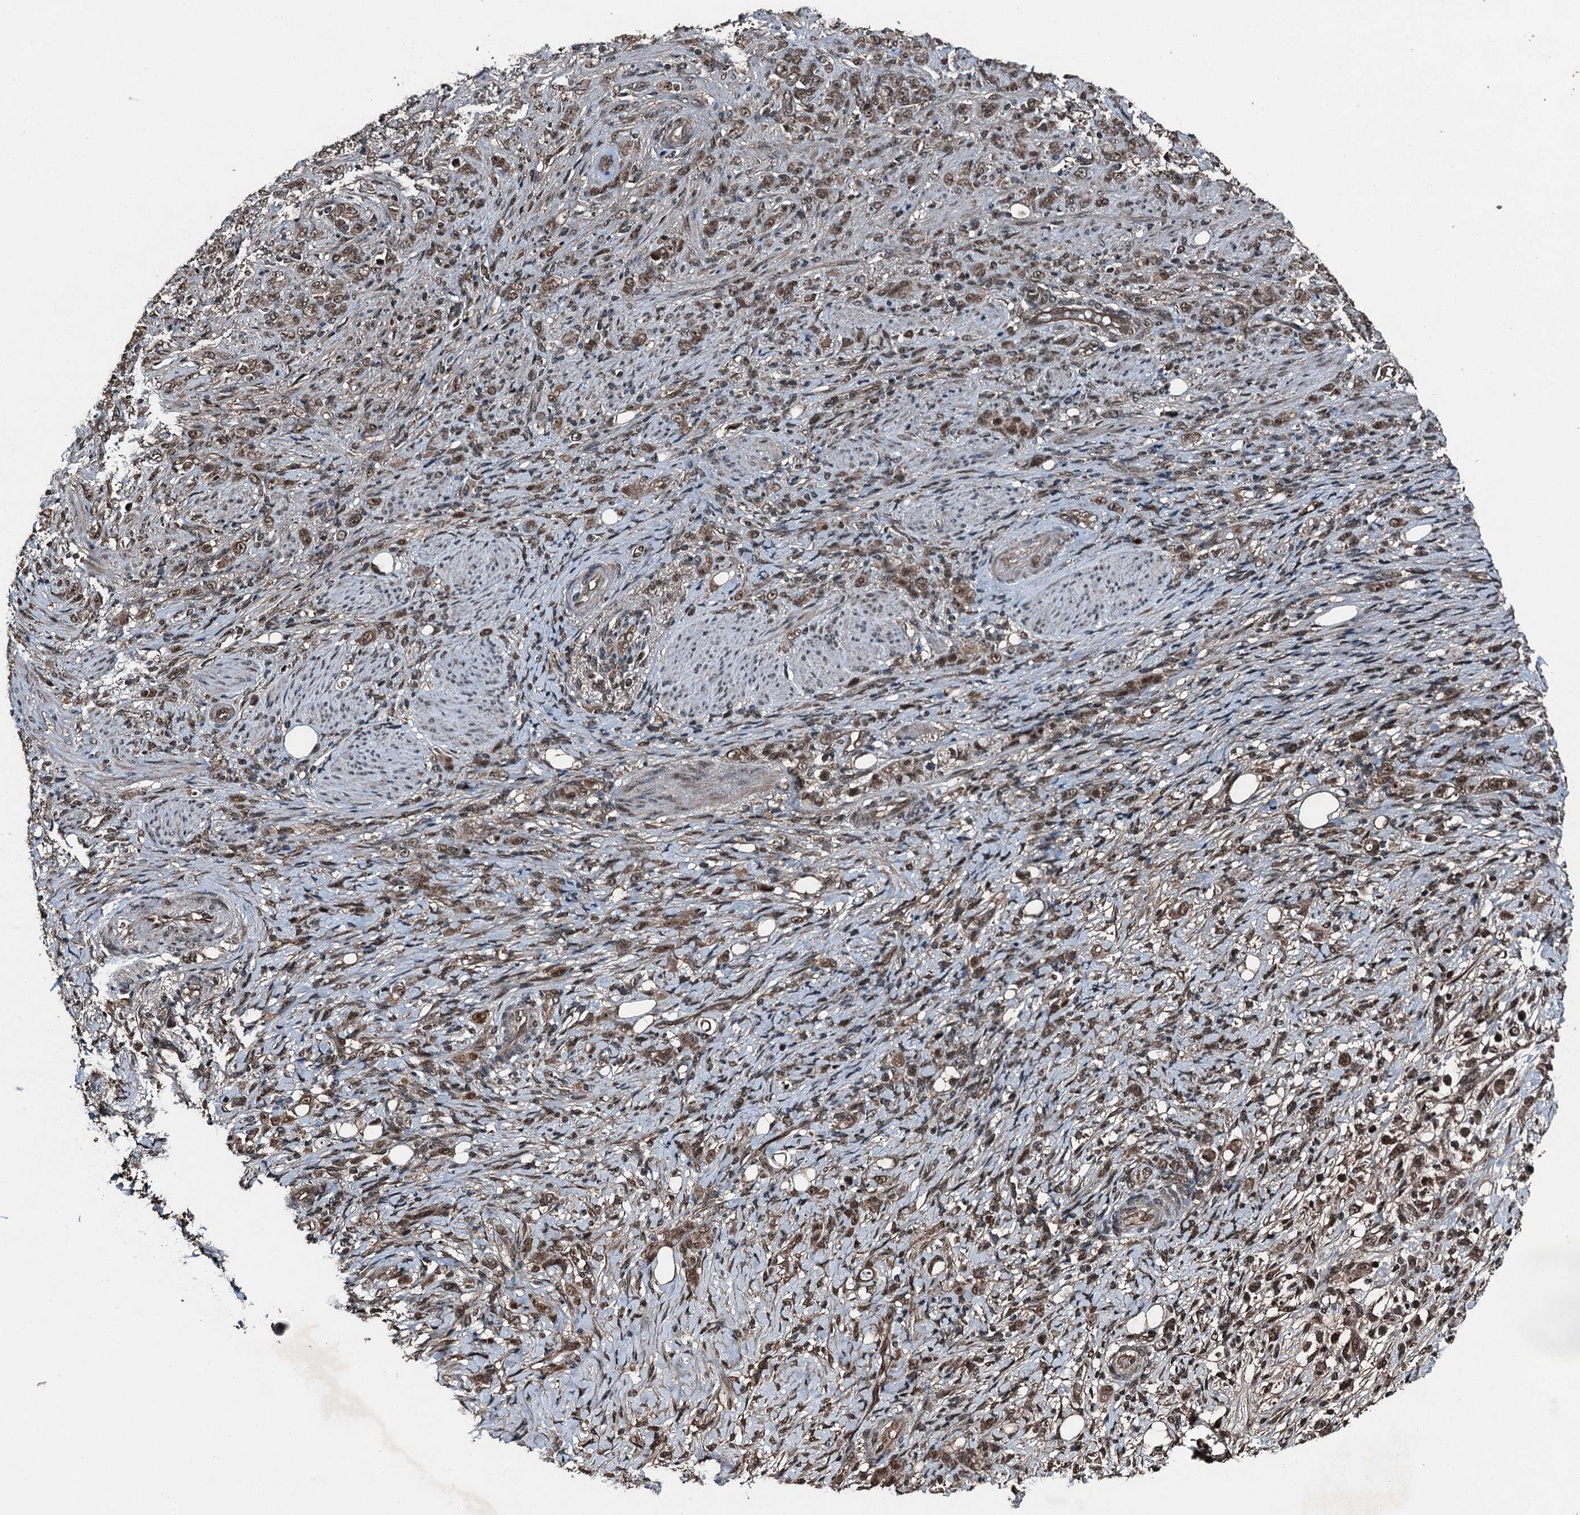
{"staining": {"intensity": "moderate", "quantity": ">75%", "location": "nuclear"}, "tissue": "stomach cancer", "cell_type": "Tumor cells", "image_type": "cancer", "snomed": [{"axis": "morphology", "description": "Adenocarcinoma, NOS"}, {"axis": "topography", "description": "Stomach"}], "caption": "Protein staining by immunohistochemistry shows moderate nuclear staining in about >75% of tumor cells in stomach cancer. (brown staining indicates protein expression, while blue staining denotes nuclei).", "gene": "UBXN6", "patient": {"sex": "female", "age": 79}}